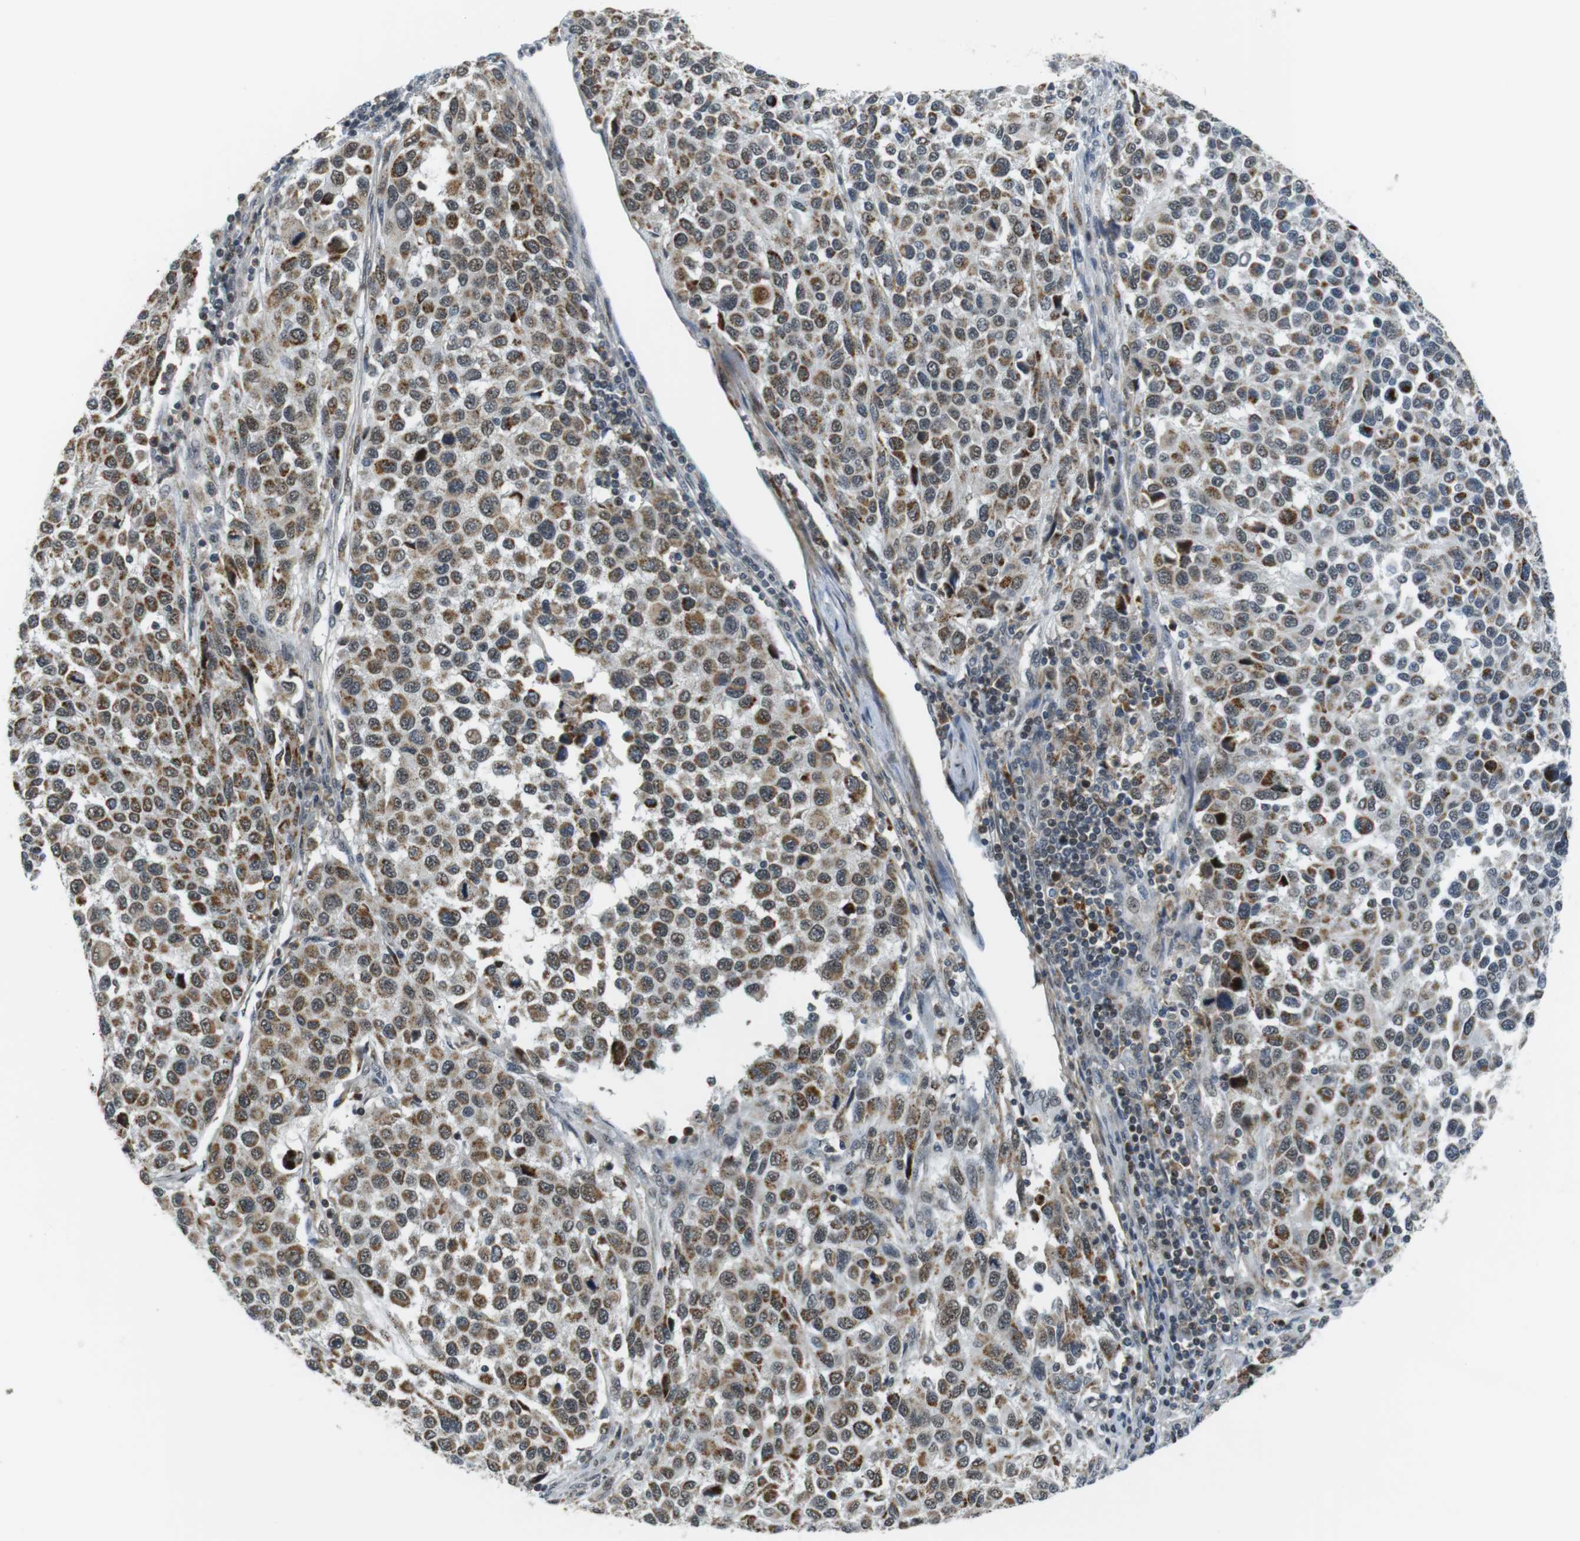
{"staining": {"intensity": "moderate", "quantity": "25%-75%", "location": "cytoplasmic/membranous,nuclear"}, "tissue": "melanoma", "cell_type": "Tumor cells", "image_type": "cancer", "snomed": [{"axis": "morphology", "description": "Malignant melanoma, Metastatic site"}, {"axis": "topography", "description": "Lymph node"}], "caption": "An immunohistochemistry (IHC) image of tumor tissue is shown. Protein staining in brown shows moderate cytoplasmic/membranous and nuclear positivity in melanoma within tumor cells. The staining was performed using DAB (3,3'-diaminobenzidine) to visualize the protein expression in brown, while the nuclei were stained in blue with hematoxylin (Magnification: 20x).", "gene": "USP7", "patient": {"sex": "male", "age": 61}}